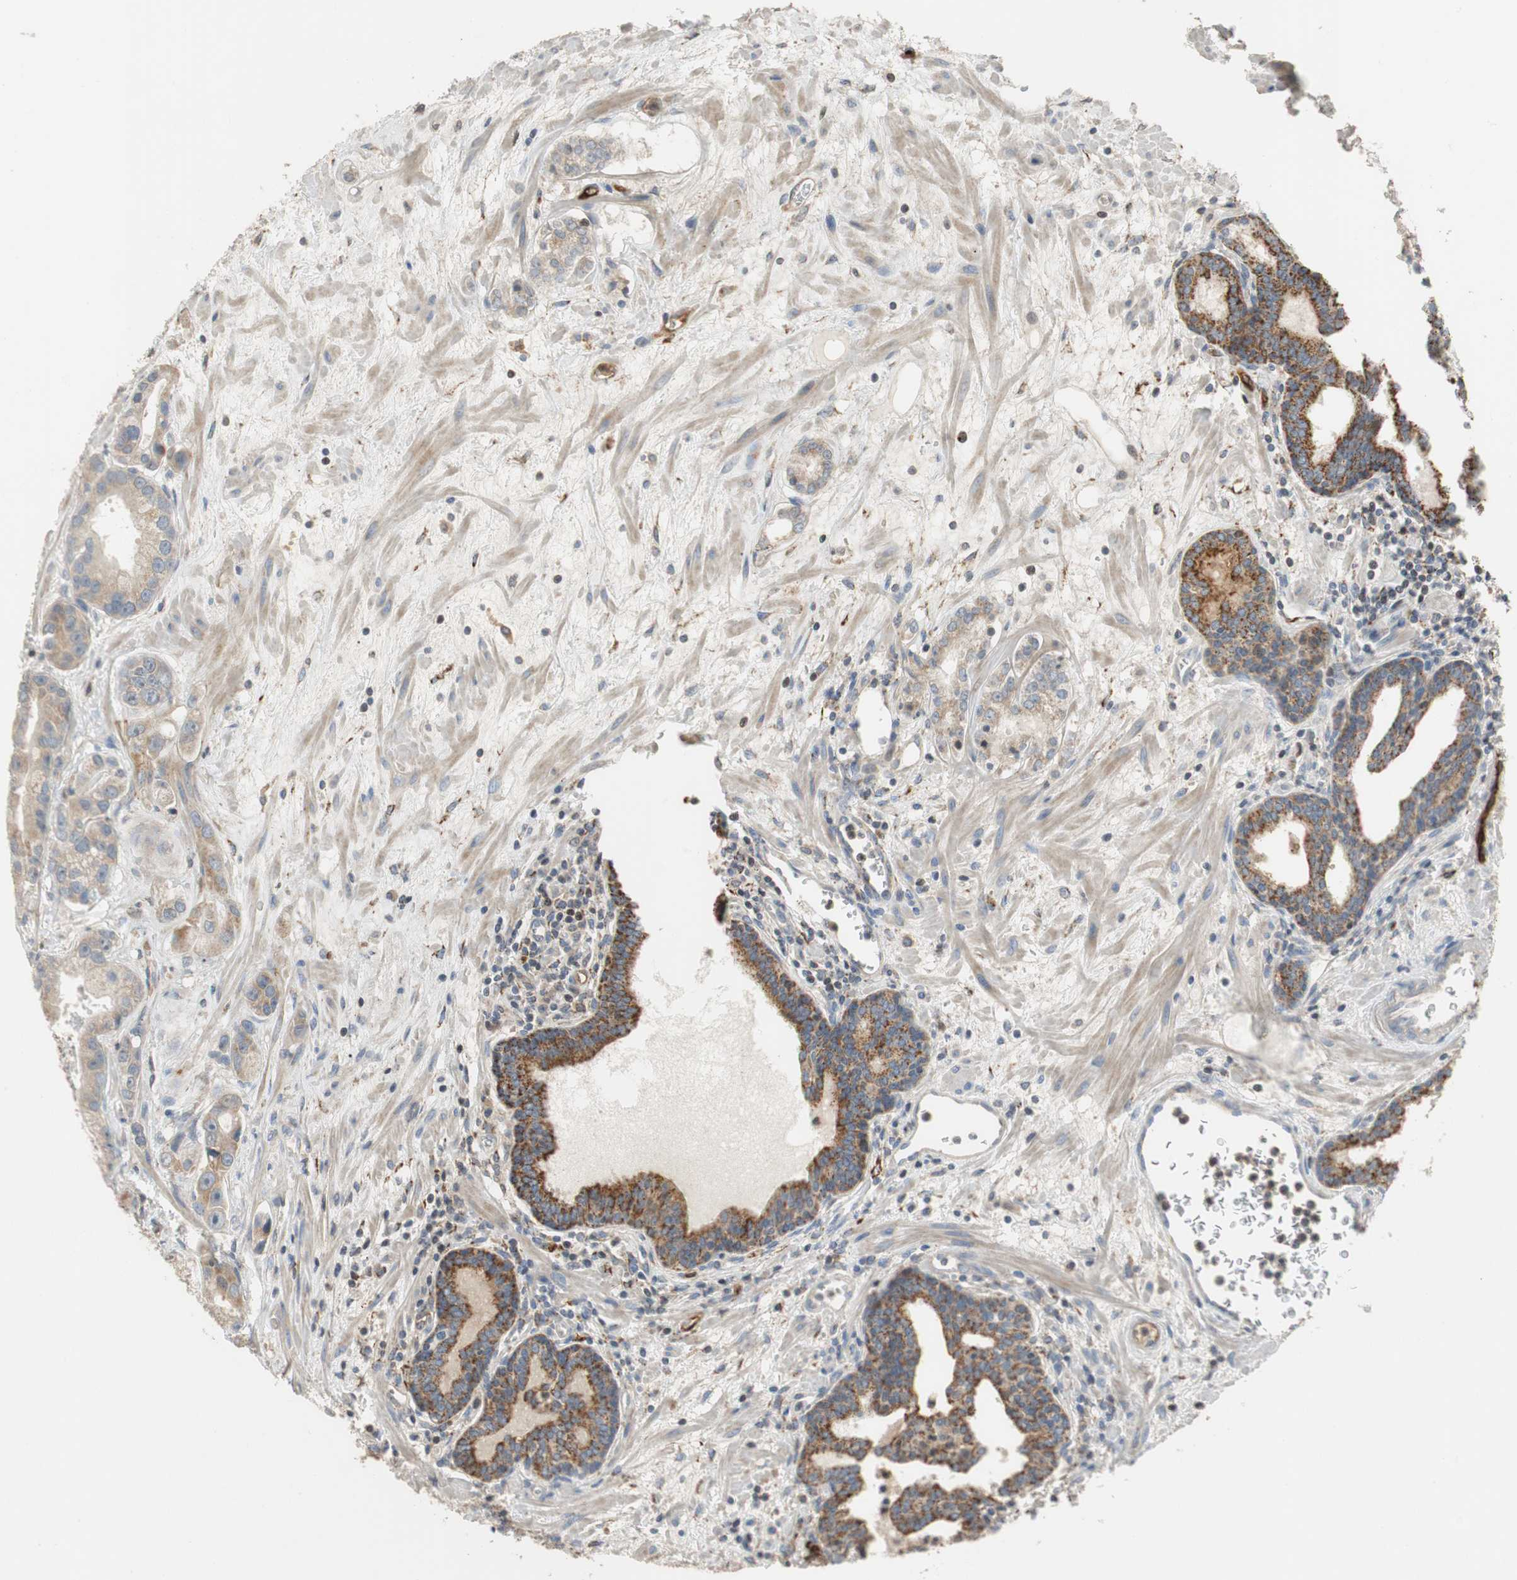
{"staining": {"intensity": "weak", "quantity": ">75%", "location": "cytoplasmic/membranous"}, "tissue": "prostate cancer", "cell_type": "Tumor cells", "image_type": "cancer", "snomed": [{"axis": "morphology", "description": "Adenocarcinoma, Low grade"}, {"axis": "topography", "description": "Prostate"}], "caption": "Weak cytoplasmic/membranous staining for a protein is identified in about >75% of tumor cells of adenocarcinoma (low-grade) (prostate) using immunohistochemistry (IHC).", "gene": "ALPL", "patient": {"sex": "male", "age": 59}}